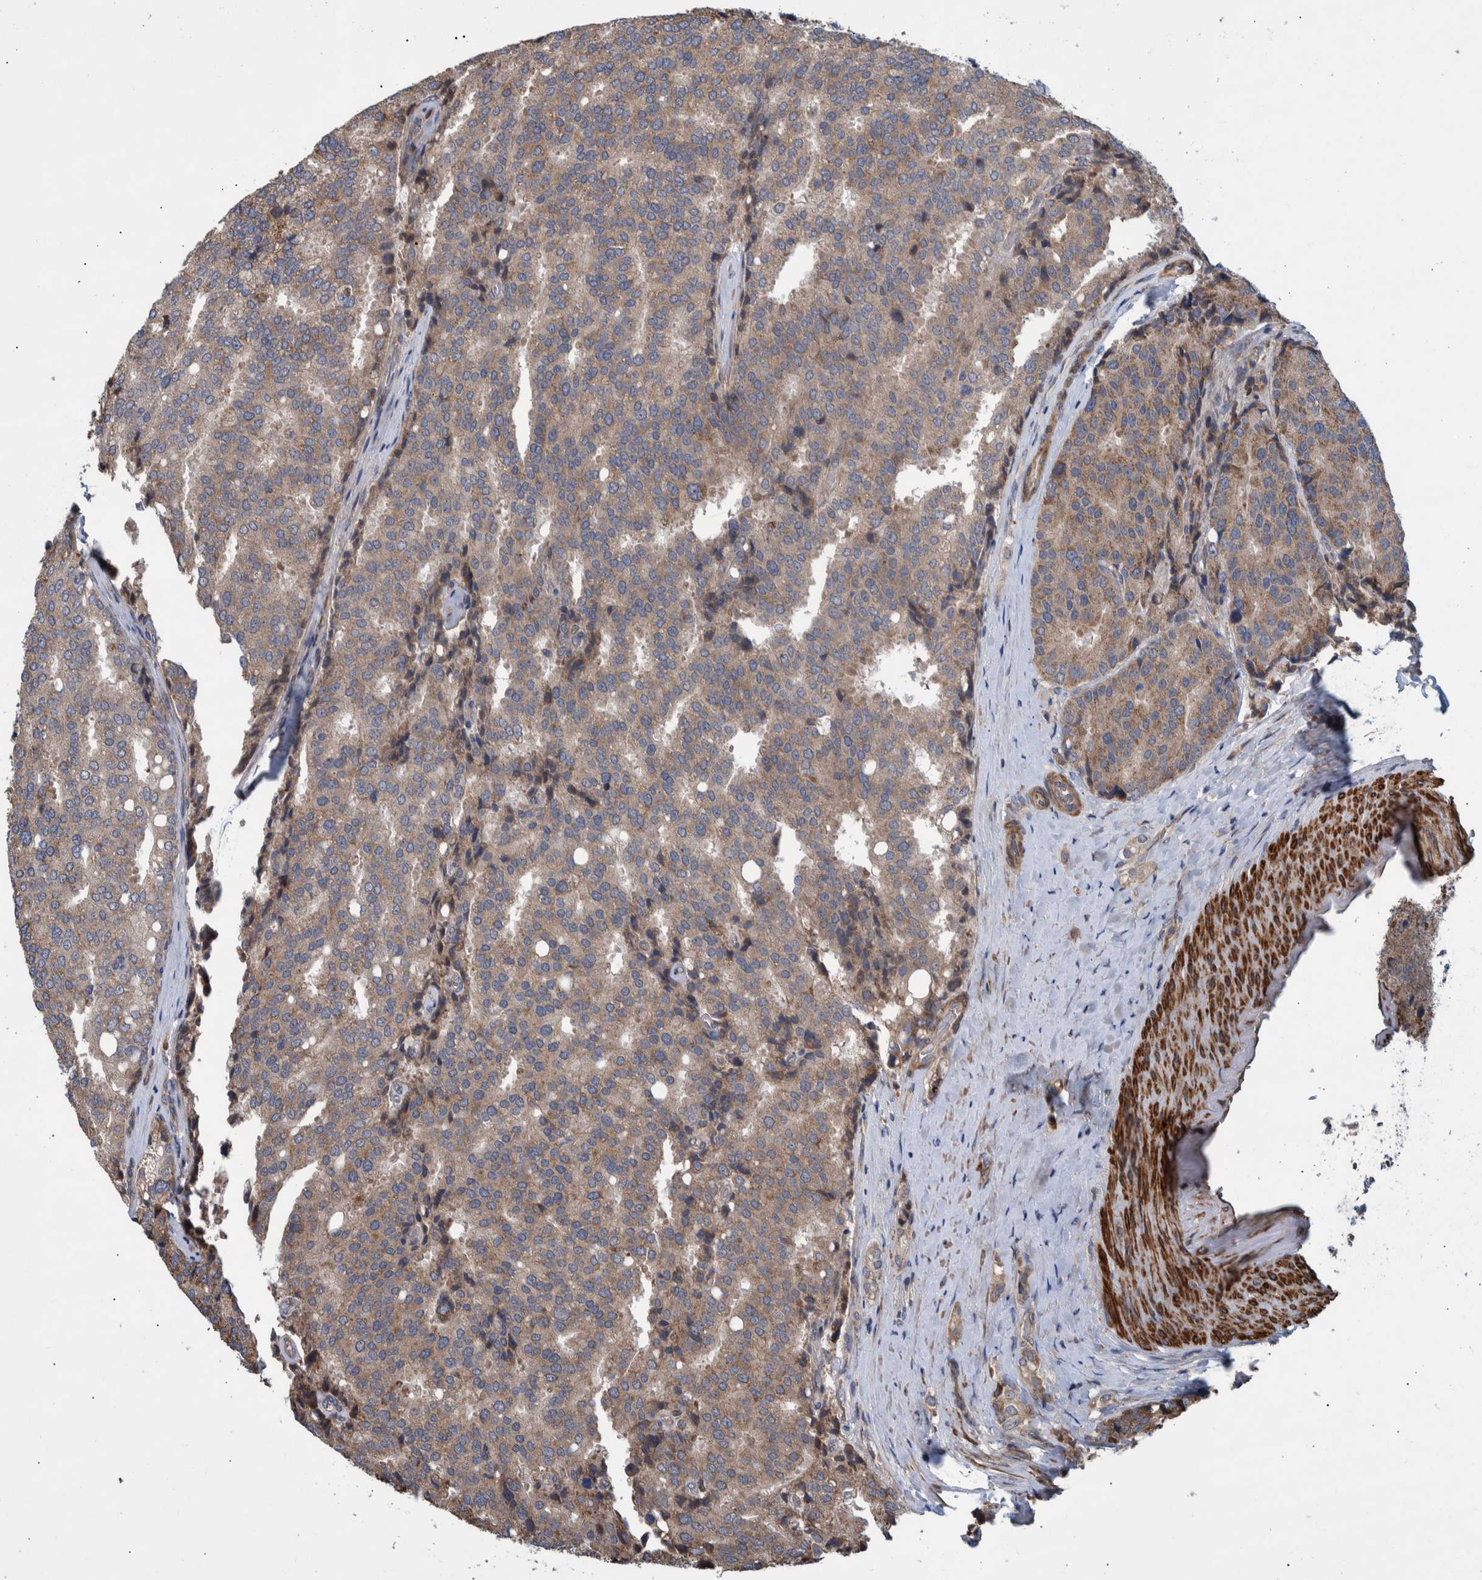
{"staining": {"intensity": "weak", "quantity": ">75%", "location": "cytoplasmic/membranous"}, "tissue": "prostate cancer", "cell_type": "Tumor cells", "image_type": "cancer", "snomed": [{"axis": "morphology", "description": "Adenocarcinoma, High grade"}, {"axis": "topography", "description": "Prostate"}], "caption": "Prostate adenocarcinoma (high-grade) was stained to show a protein in brown. There is low levels of weak cytoplasmic/membranous positivity in approximately >75% of tumor cells.", "gene": "B3GNTL1", "patient": {"sex": "male", "age": 50}}